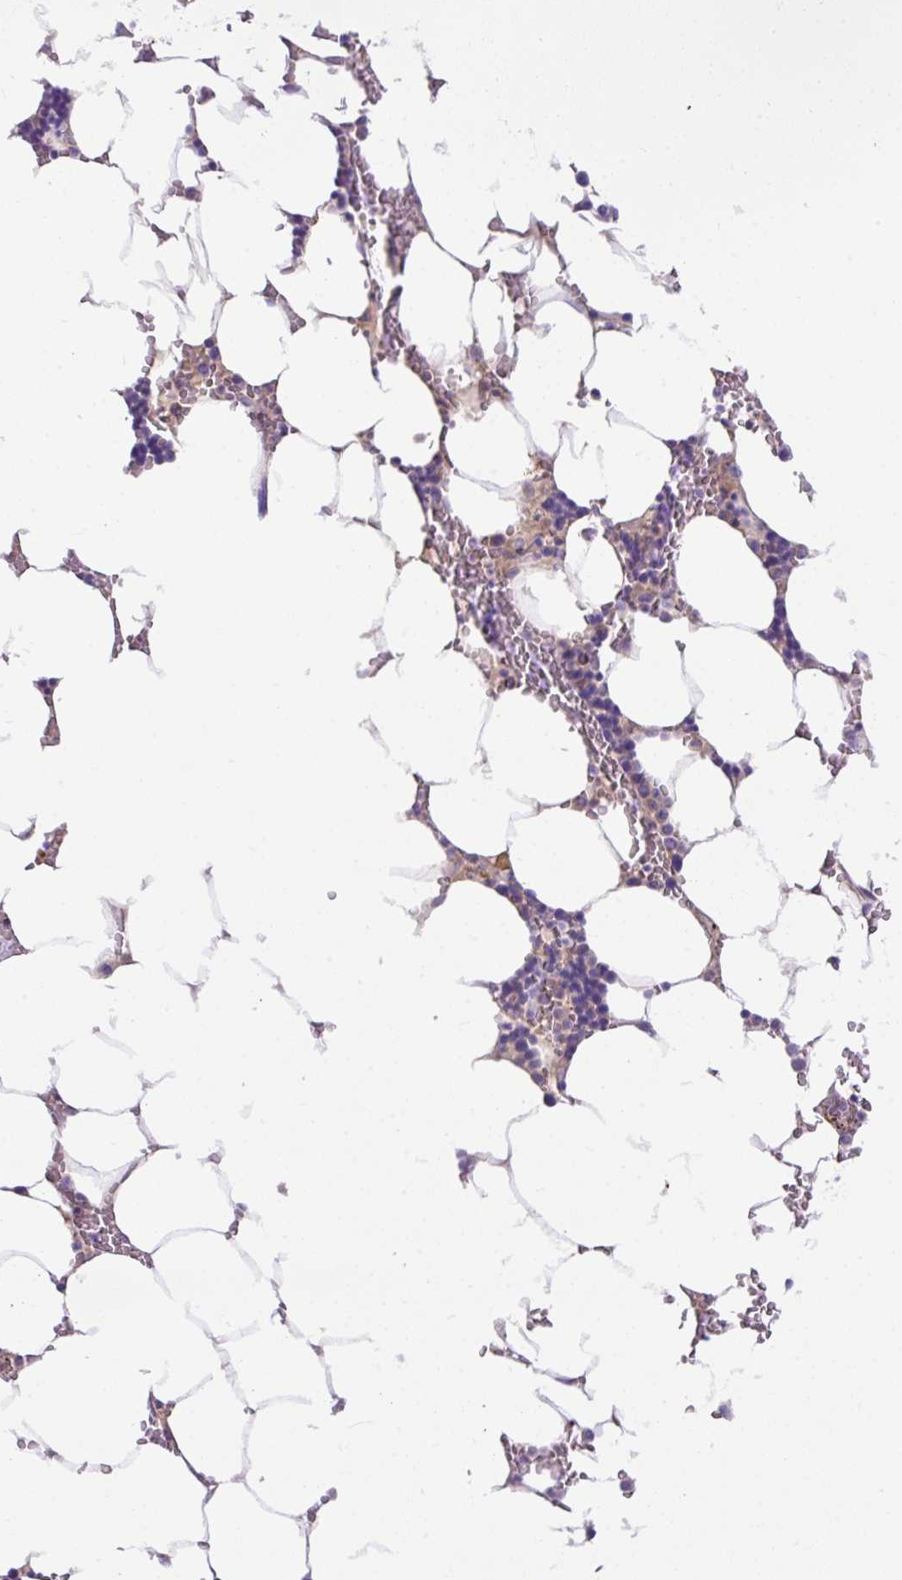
{"staining": {"intensity": "weak", "quantity": "<25%", "location": "cytoplasmic/membranous"}, "tissue": "bone marrow", "cell_type": "Hematopoietic cells", "image_type": "normal", "snomed": [{"axis": "morphology", "description": "Normal tissue, NOS"}, {"axis": "topography", "description": "Bone marrow"}], "caption": "Immunohistochemistry photomicrograph of benign bone marrow stained for a protein (brown), which demonstrates no expression in hematopoietic cells.", "gene": "SPTBN5", "patient": {"sex": "male", "age": 64}}